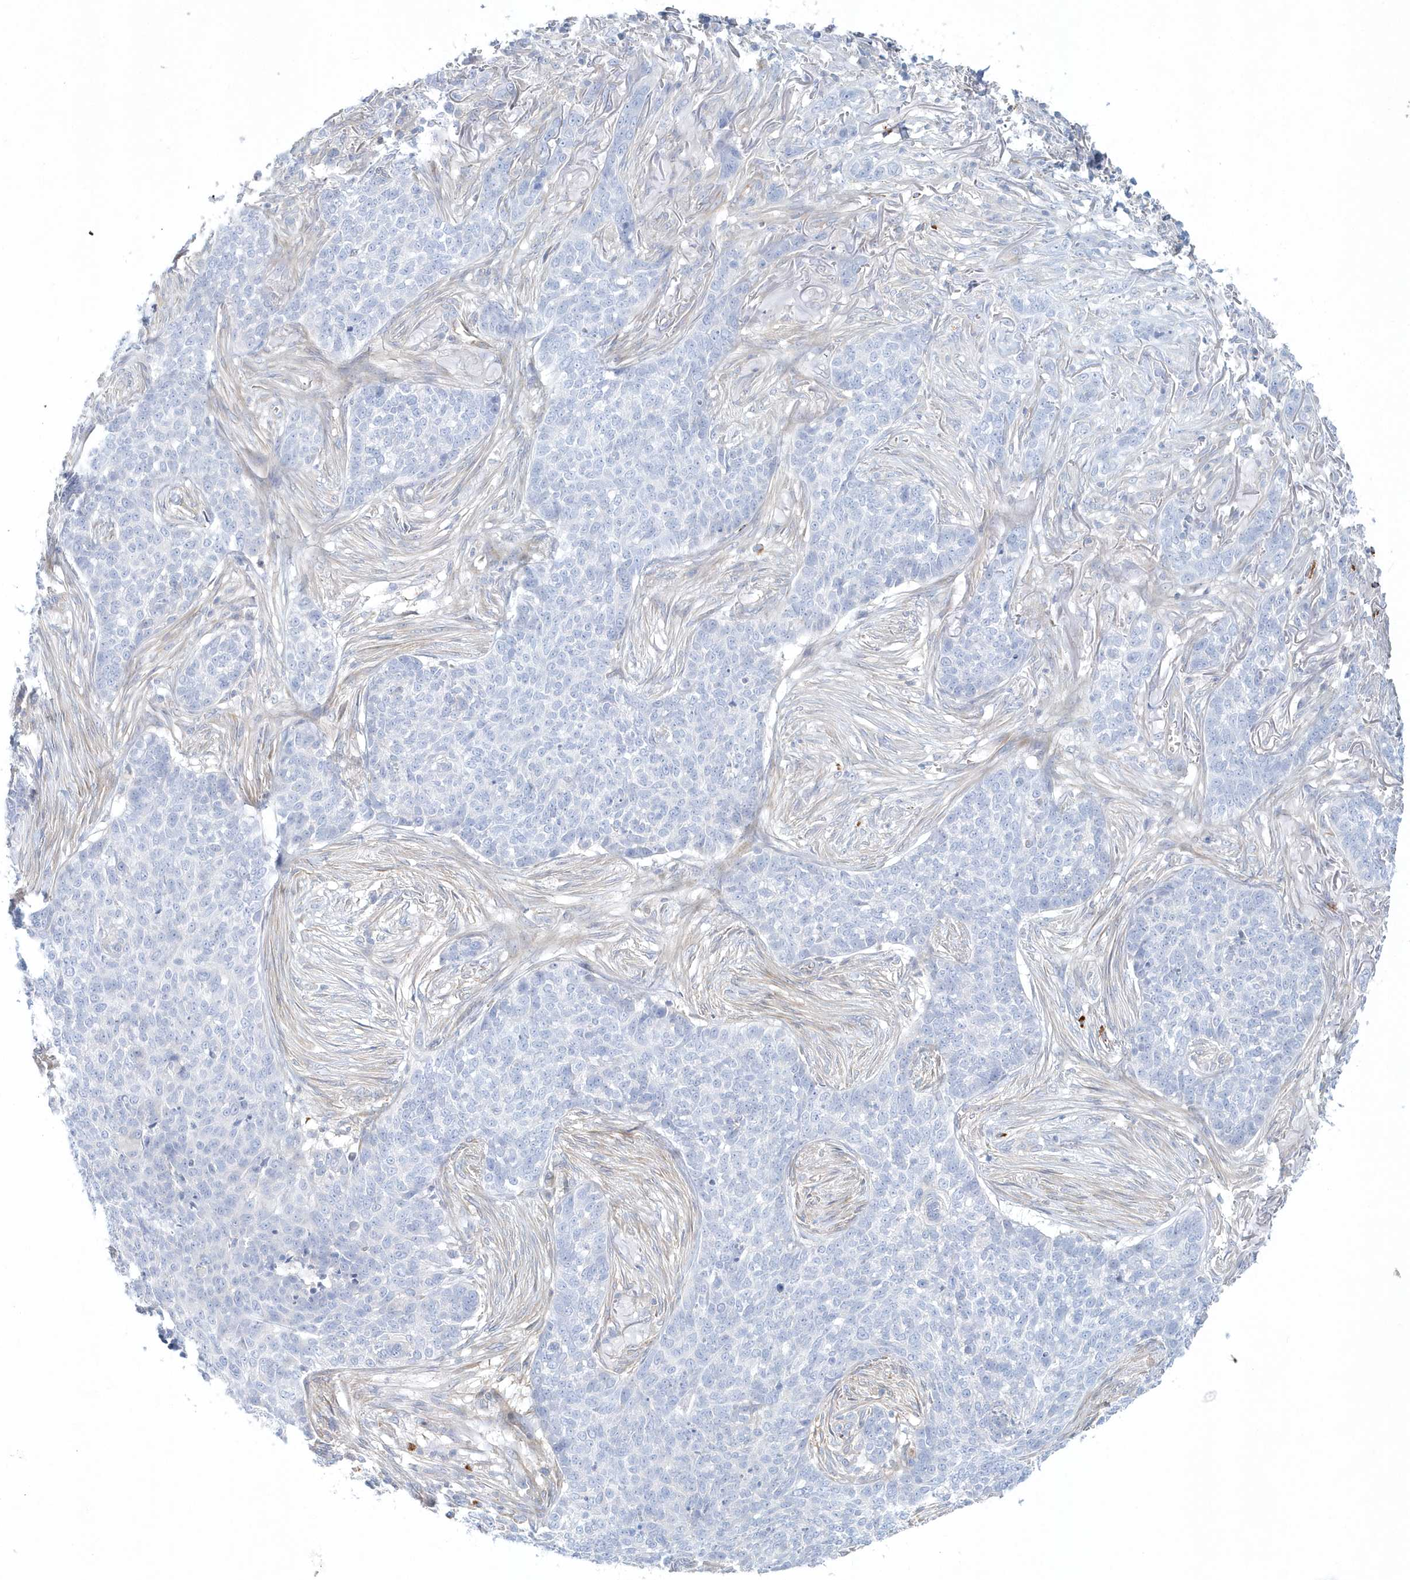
{"staining": {"intensity": "negative", "quantity": "none", "location": "none"}, "tissue": "skin cancer", "cell_type": "Tumor cells", "image_type": "cancer", "snomed": [{"axis": "morphology", "description": "Basal cell carcinoma"}, {"axis": "topography", "description": "Skin"}], "caption": "DAB (3,3'-diaminobenzidine) immunohistochemical staining of human skin cancer (basal cell carcinoma) shows no significant positivity in tumor cells. Brightfield microscopy of IHC stained with DAB (brown) and hematoxylin (blue), captured at high magnification.", "gene": "DNAH1", "patient": {"sex": "male", "age": 85}}